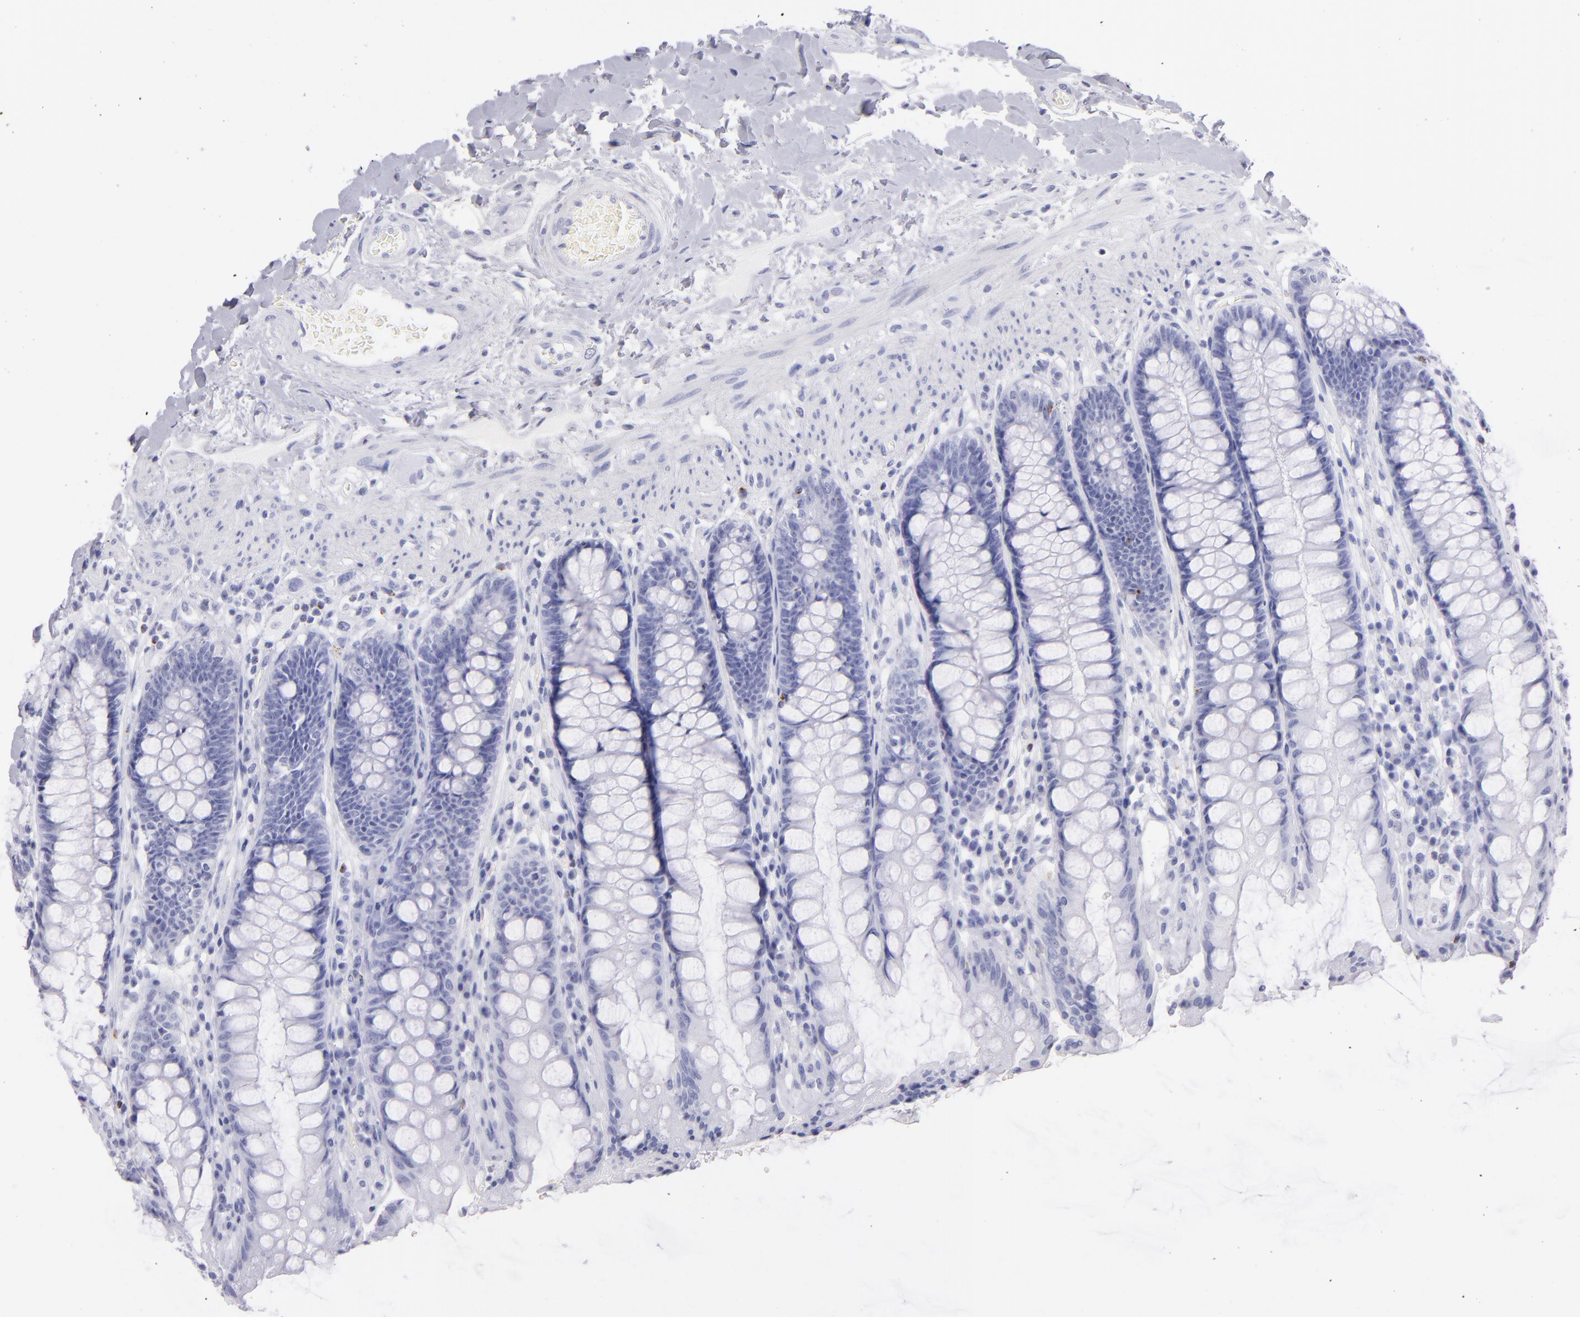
{"staining": {"intensity": "negative", "quantity": "none", "location": "none"}, "tissue": "rectum", "cell_type": "Glandular cells", "image_type": "normal", "snomed": [{"axis": "morphology", "description": "Normal tissue, NOS"}, {"axis": "topography", "description": "Rectum"}], "caption": "Immunohistochemical staining of benign human rectum exhibits no significant expression in glandular cells. The staining was performed using DAB to visualize the protein expression in brown, while the nuclei were stained in blue with hematoxylin (Magnification: 20x).", "gene": "PRF1", "patient": {"sex": "female", "age": 46}}